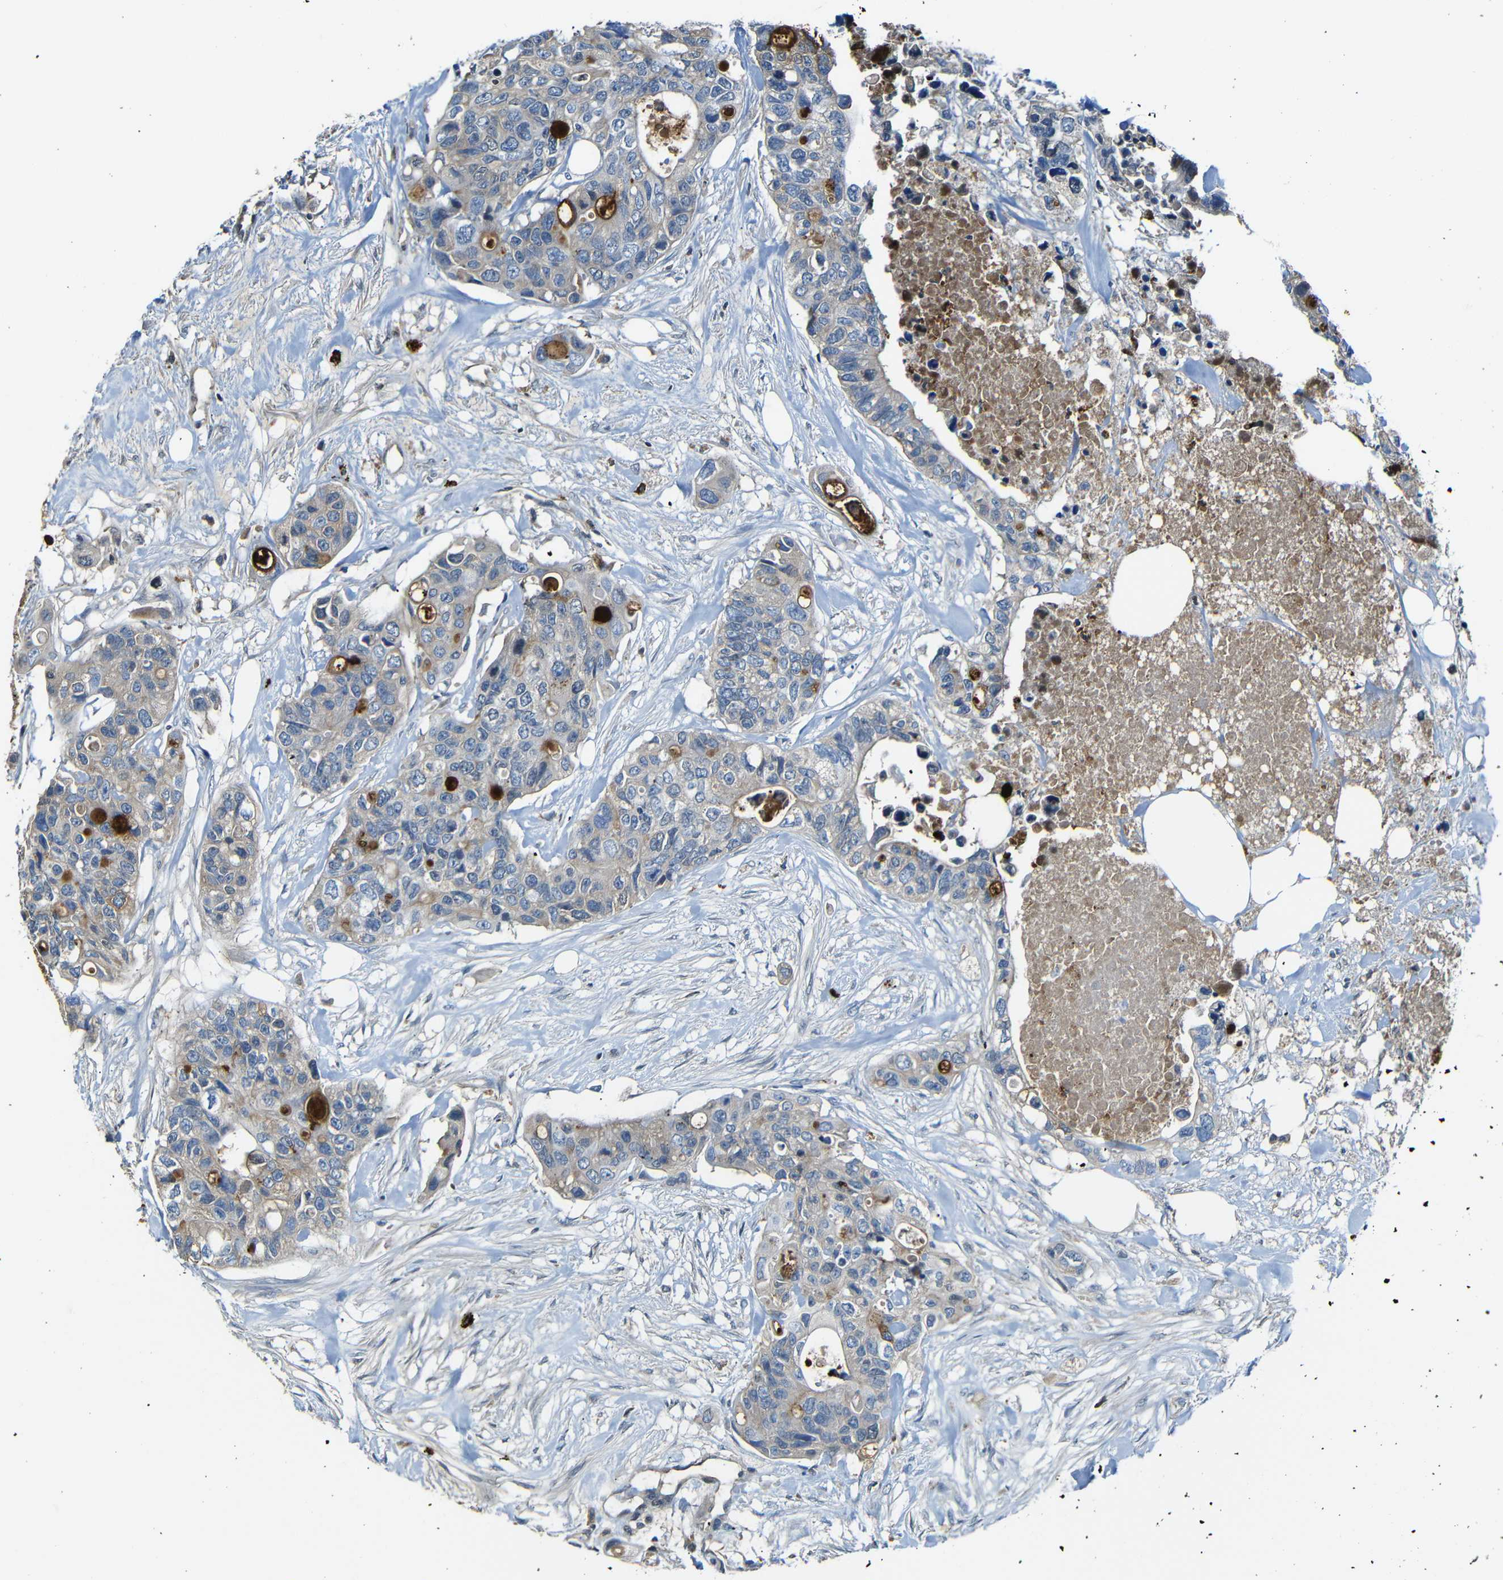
{"staining": {"intensity": "weak", "quantity": "25%-75%", "location": "cytoplasmic/membranous"}, "tissue": "colorectal cancer", "cell_type": "Tumor cells", "image_type": "cancer", "snomed": [{"axis": "morphology", "description": "Adenocarcinoma, NOS"}, {"axis": "topography", "description": "Colon"}], "caption": "Human adenocarcinoma (colorectal) stained with a protein marker exhibits weak staining in tumor cells.", "gene": "SERPINA1", "patient": {"sex": "female", "age": 57}}